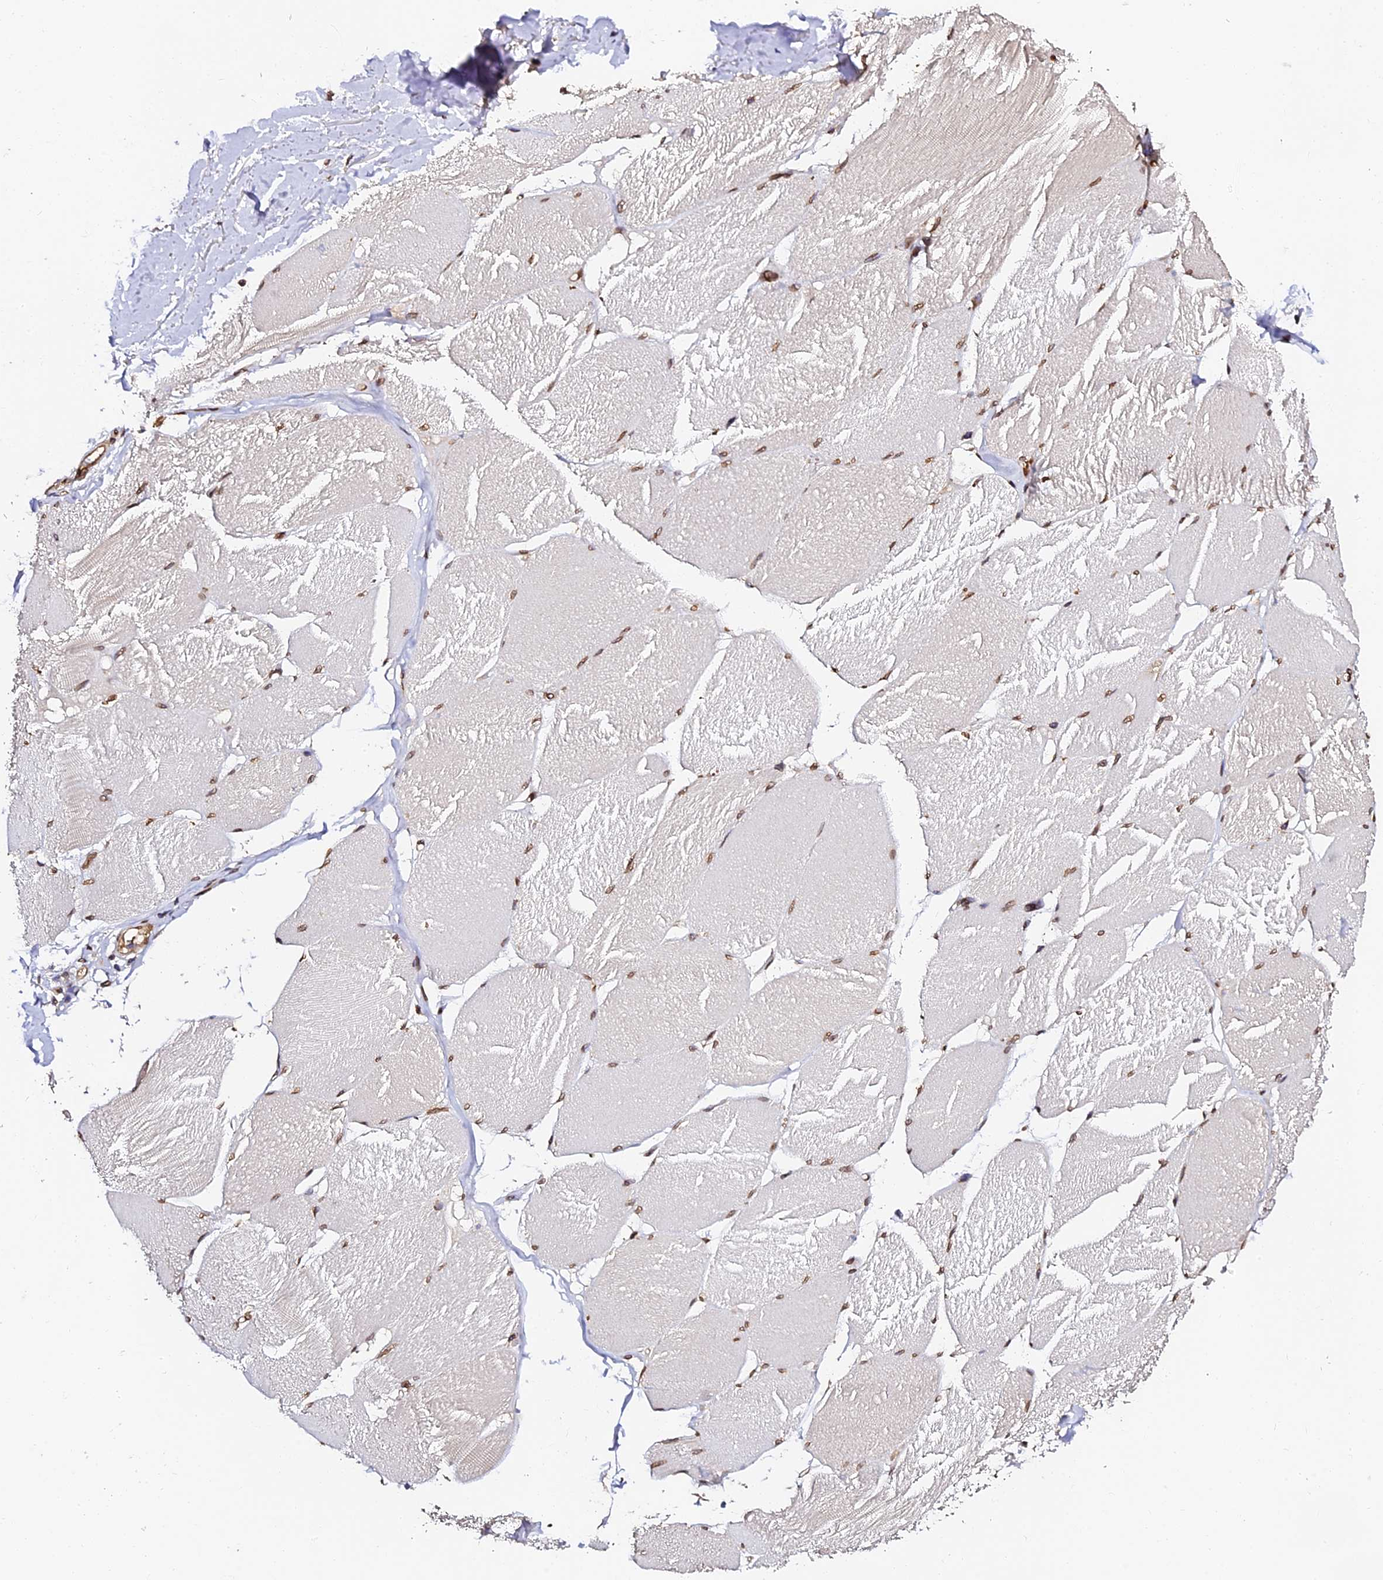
{"staining": {"intensity": "moderate", "quantity": "25%-75%", "location": "cytoplasmic/membranous,nuclear"}, "tissue": "skeletal muscle", "cell_type": "Myocytes", "image_type": "normal", "snomed": [{"axis": "morphology", "description": "Normal tissue, NOS"}, {"axis": "topography", "description": "Skin"}, {"axis": "topography", "description": "Skeletal muscle"}], "caption": "A medium amount of moderate cytoplasmic/membranous,nuclear positivity is seen in approximately 25%-75% of myocytes in unremarkable skeletal muscle. The protein is stained brown, and the nuclei are stained in blue (DAB IHC with brightfield microscopy, high magnification).", "gene": "ANAPC5", "patient": {"sex": "male", "age": 83}}